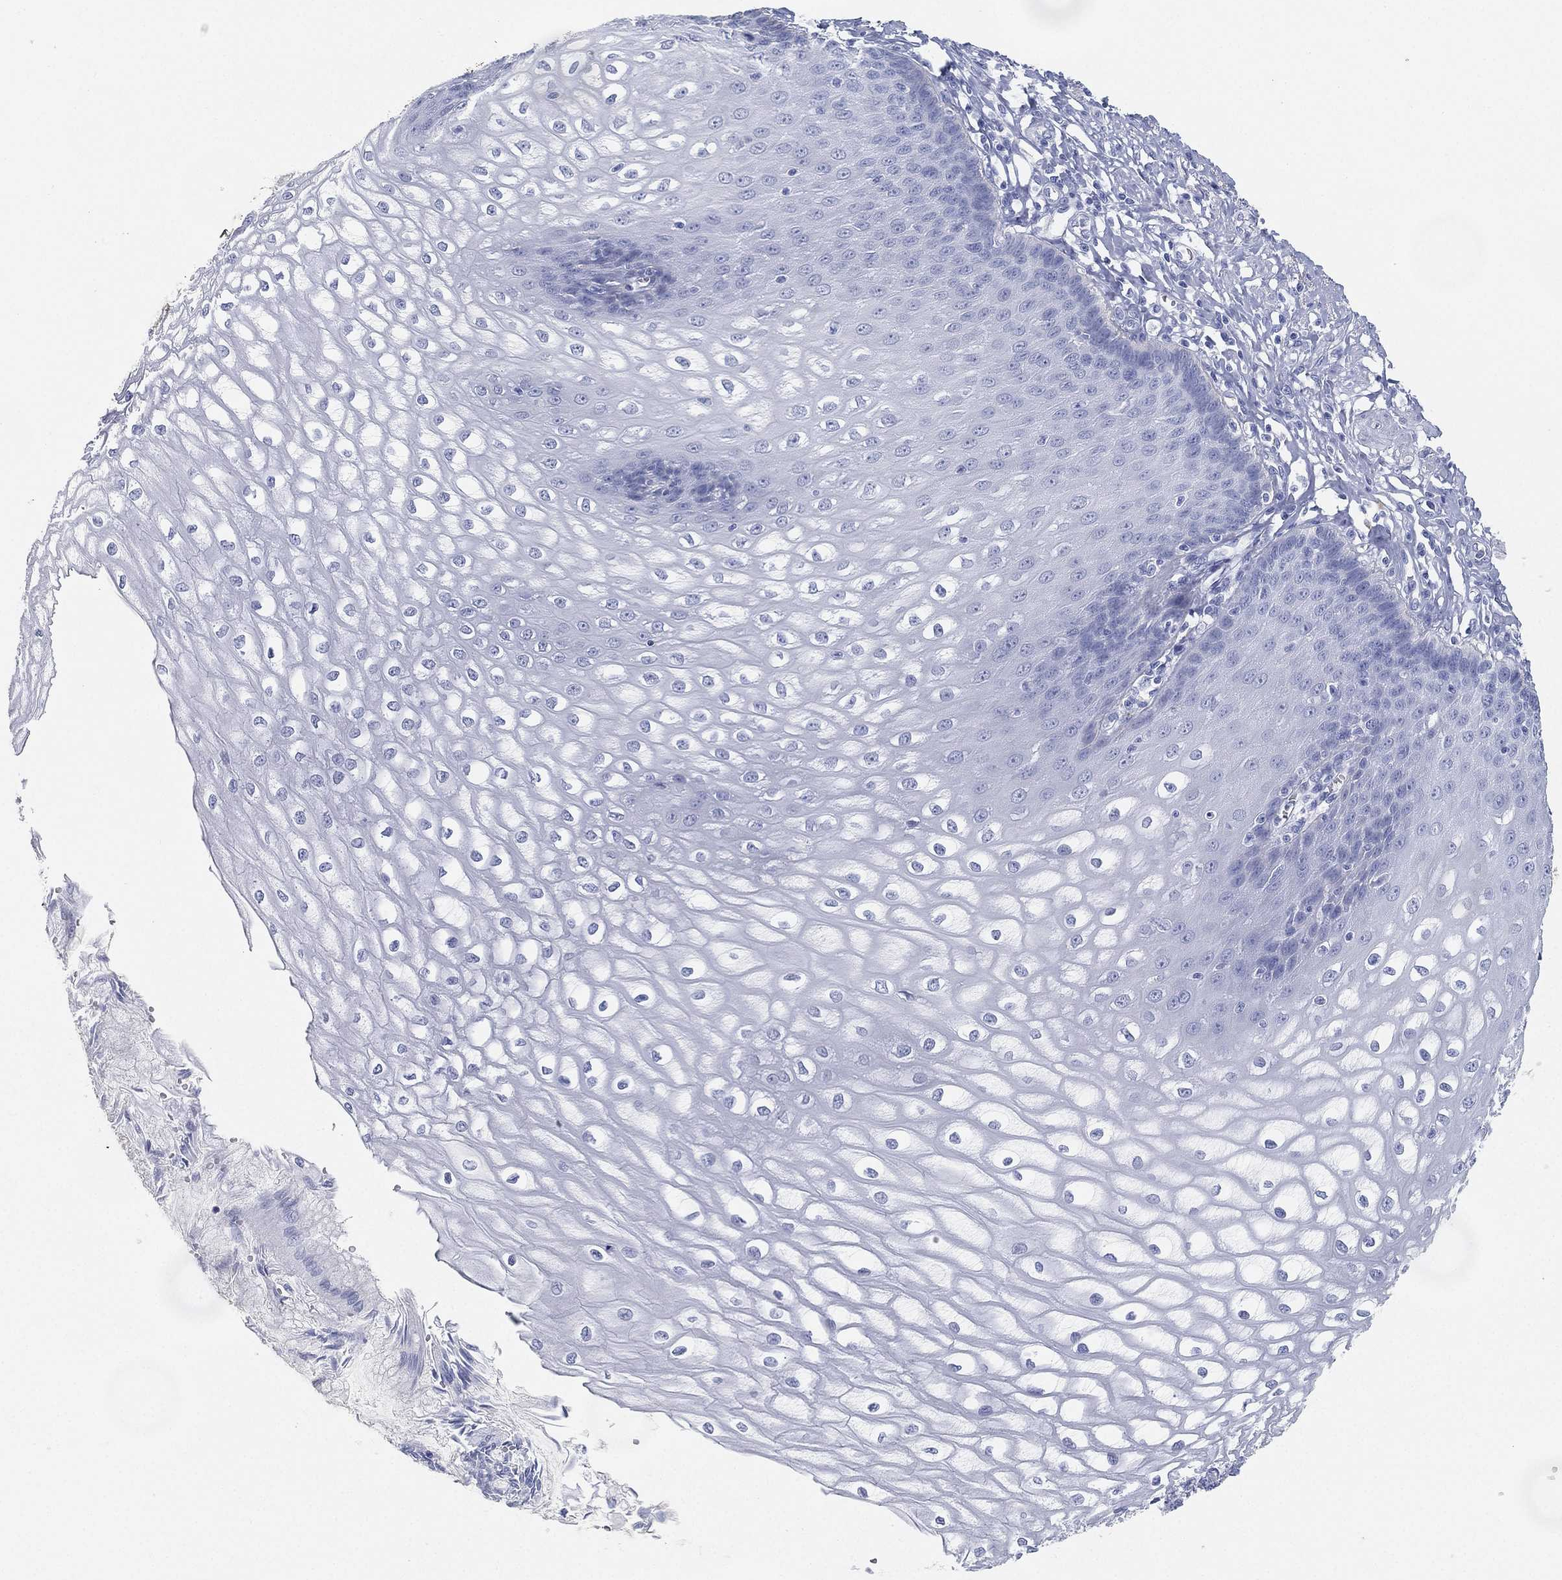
{"staining": {"intensity": "negative", "quantity": "none", "location": "none"}, "tissue": "esophagus", "cell_type": "Squamous epithelial cells", "image_type": "normal", "snomed": [{"axis": "morphology", "description": "Normal tissue, NOS"}, {"axis": "topography", "description": "Esophagus"}], "caption": "Normal esophagus was stained to show a protein in brown. There is no significant expression in squamous epithelial cells. The staining is performed using DAB brown chromogen with nuclei counter-stained in using hematoxylin.", "gene": "GPR61", "patient": {"sex": "male", "age": 58}}